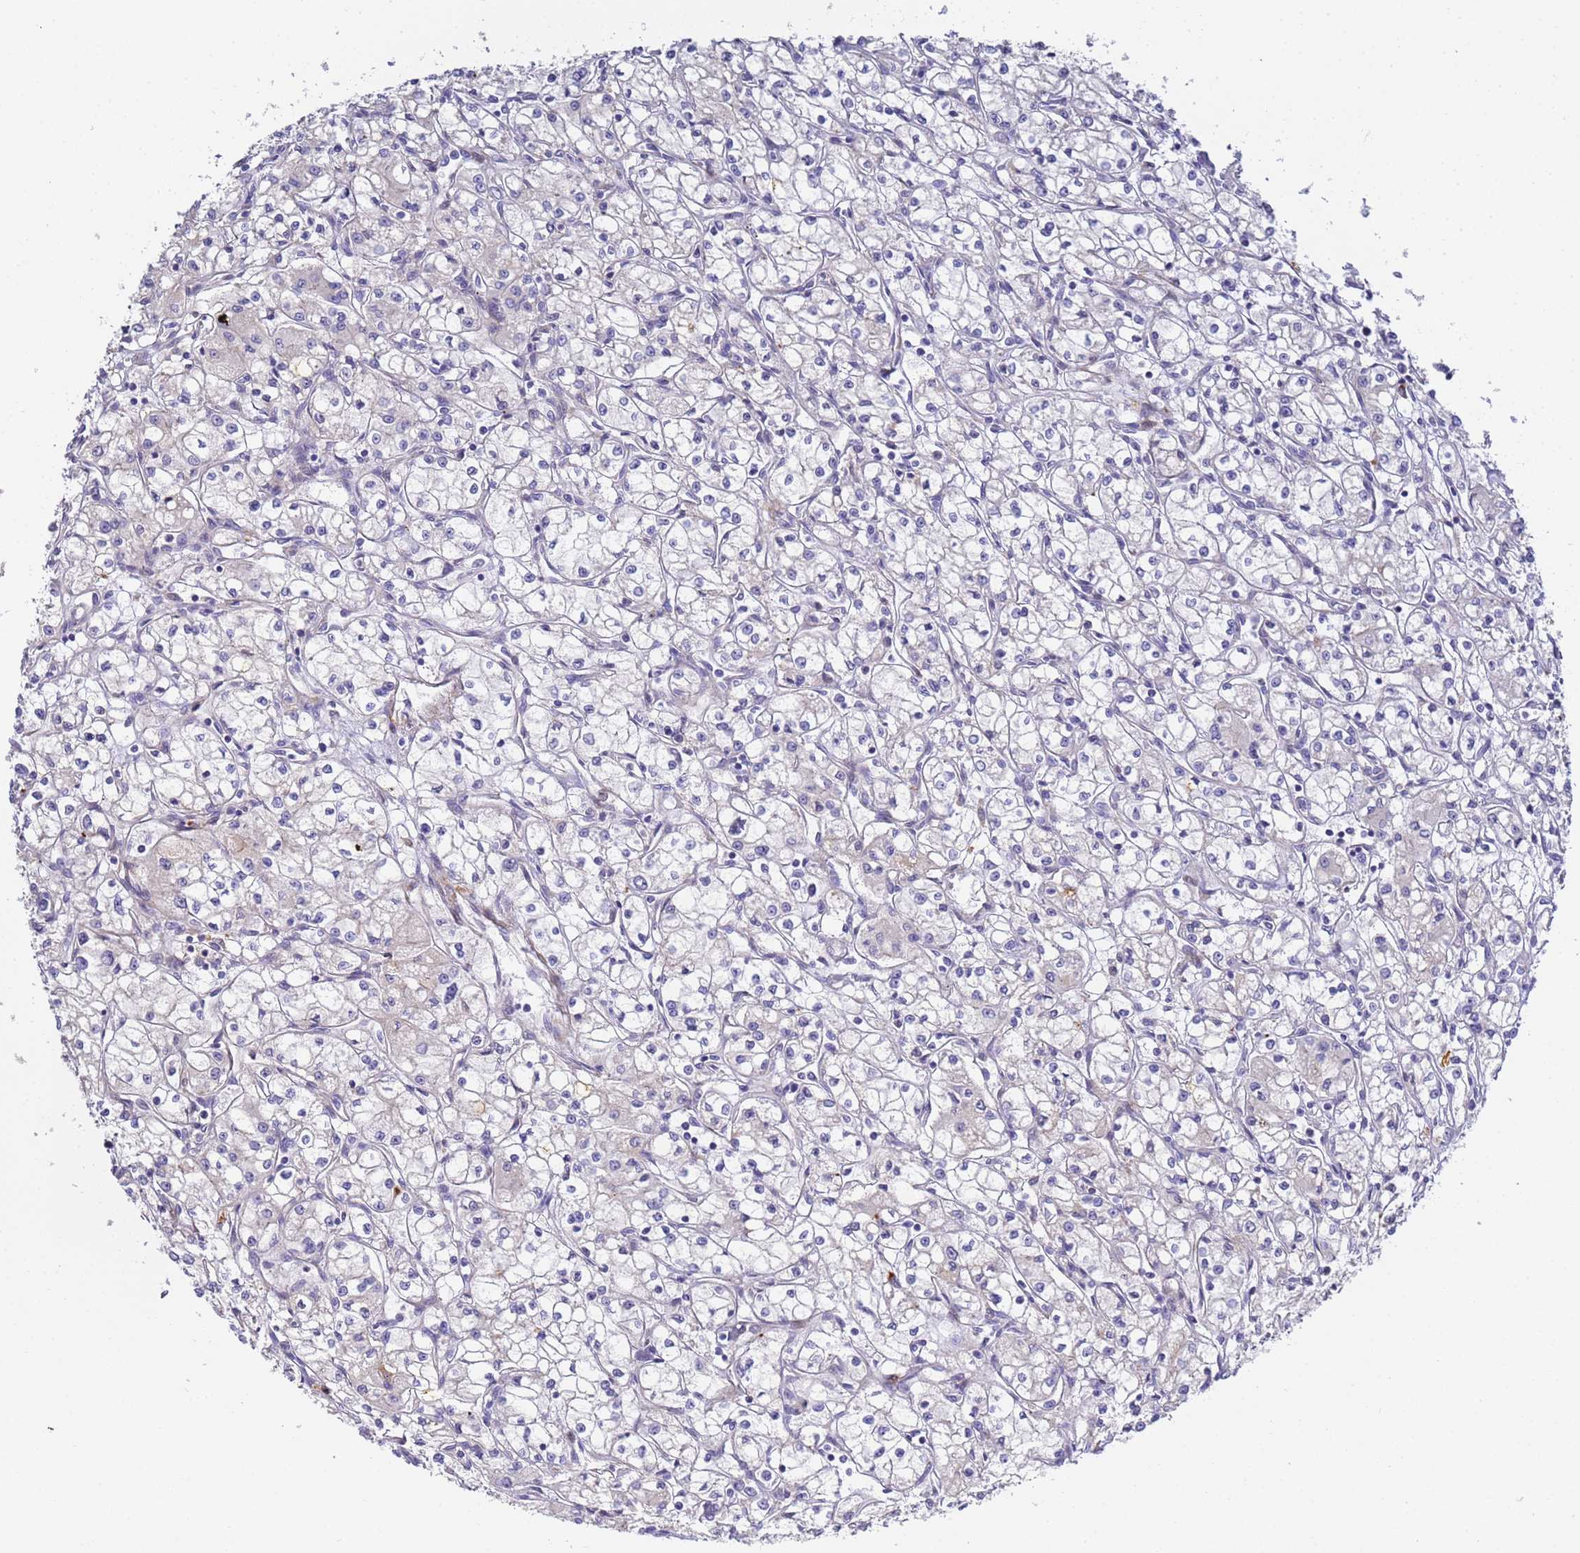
{"staining": {"intensity": "negative", "quantity": "none", "location": "none"}, "tissue": "renal cancer", "cell_type": "Tumor cells", "image_type": "cancer", "snomed": [{"axis": "morphology", "description": "Adenocarcinoma, NOS"}, {"axis": "topography", "description": "Kidney"}], "caption": "An immunohistochemistry (IHC) photomicrograph of renal cancer (adenocarcinoma) is shown. There is no staining in tumor cells of renal cancer (adenocarcinoma).", "gene": "CFH", "patient": {"sex": "male", "age": 59}}